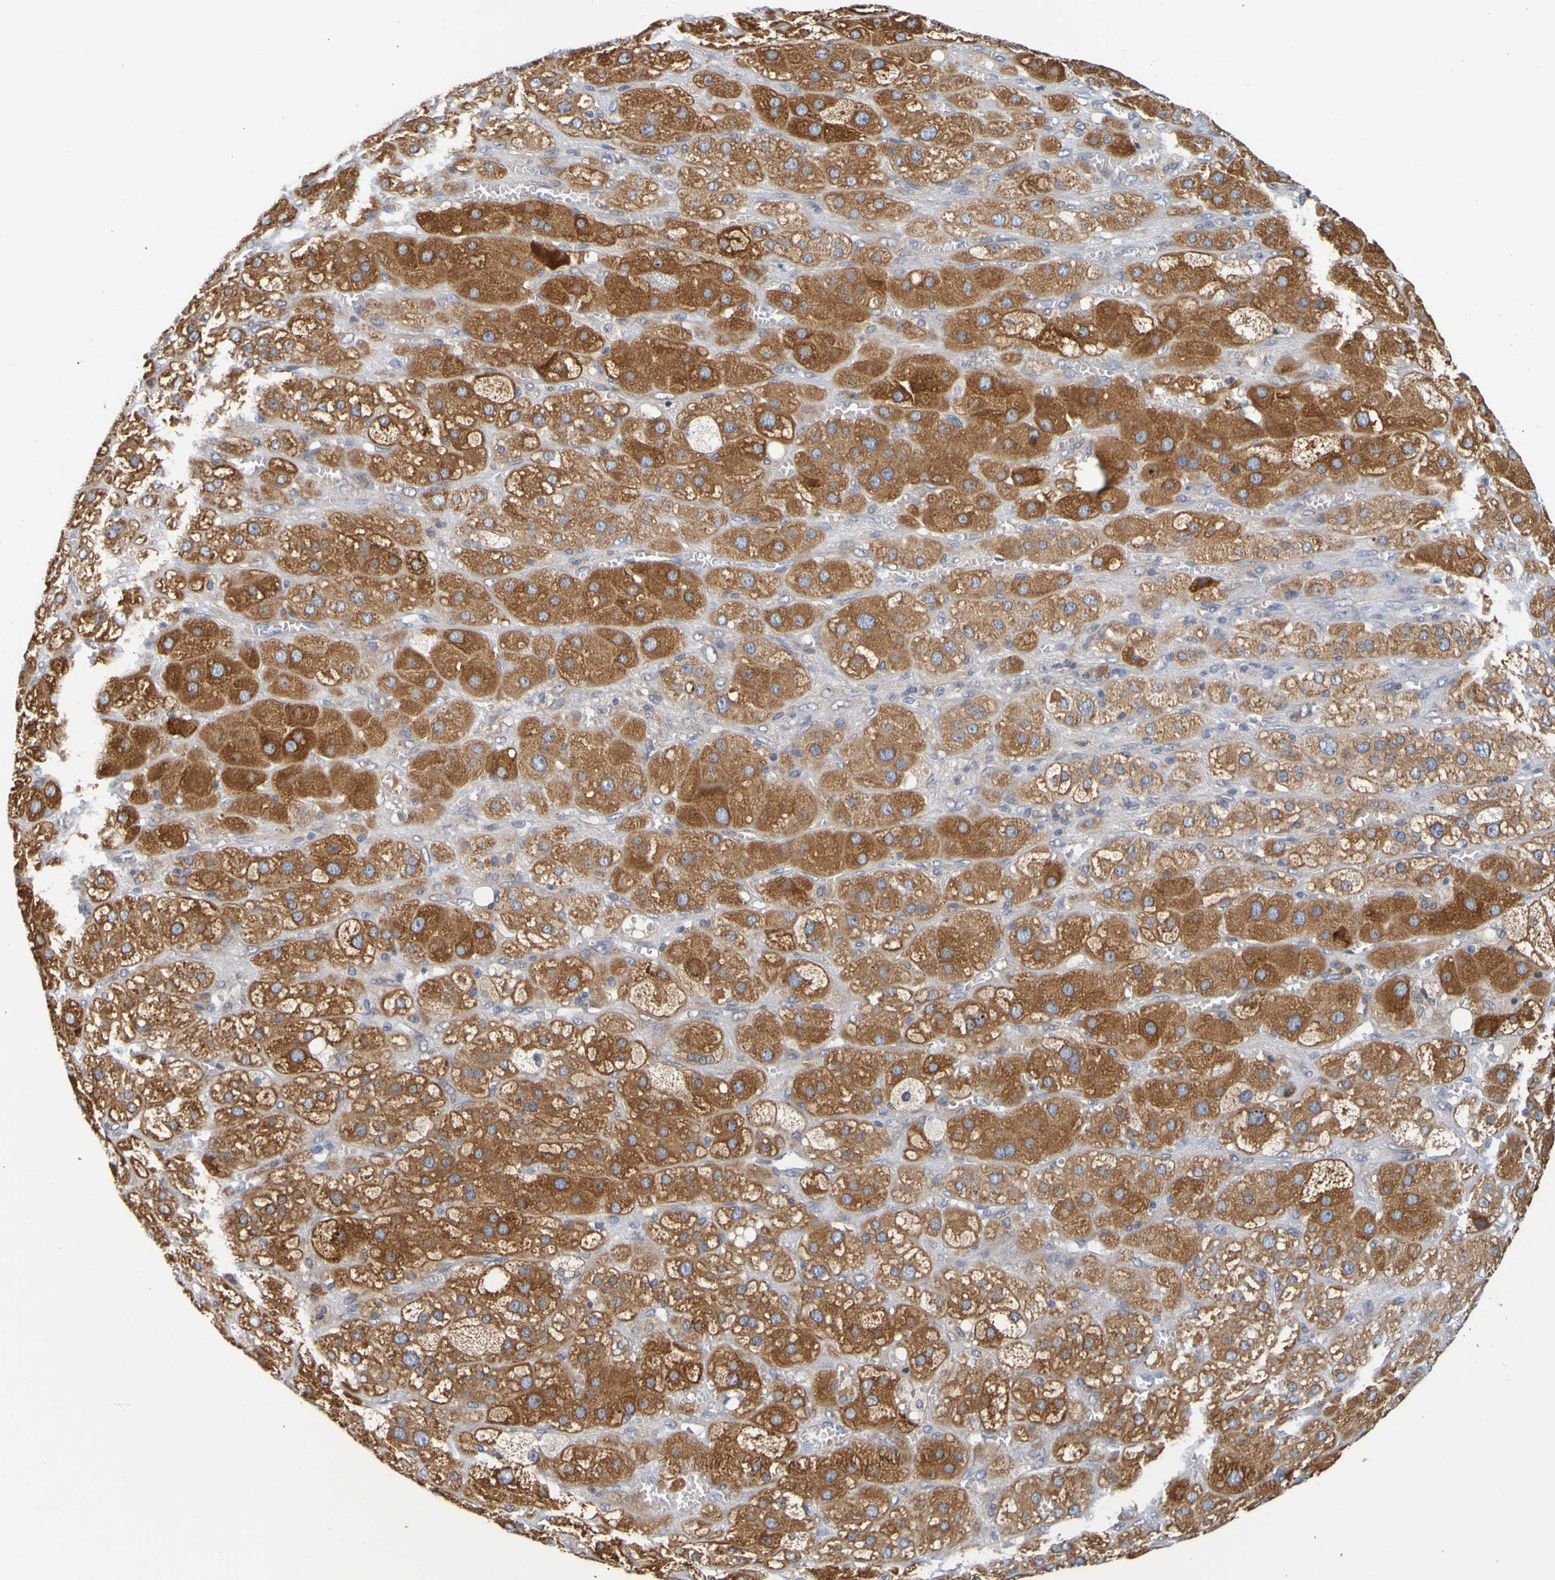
{"staining": {"intensity": "strong", "quantity": ">75%", "location": "cytoplasmic/membranous"}, "tissue": "adrenal gland", "cell_type": "Glandular cells", "image_type": "normal", "snomed": [{"axis": "morphology", "description": "Normal tissue, NOS"}, {"axis": "topography", "description": "Adrenal gland"}], "caption": "Protein expression analysis of normal adrenal gland exhibits strong cytoplasmic/membranous staining in approximately >75% of glandular cells. Nuclei are stained in blue.", "gene": "SIL1", "patient": {"sex": "female", "age": 47}}